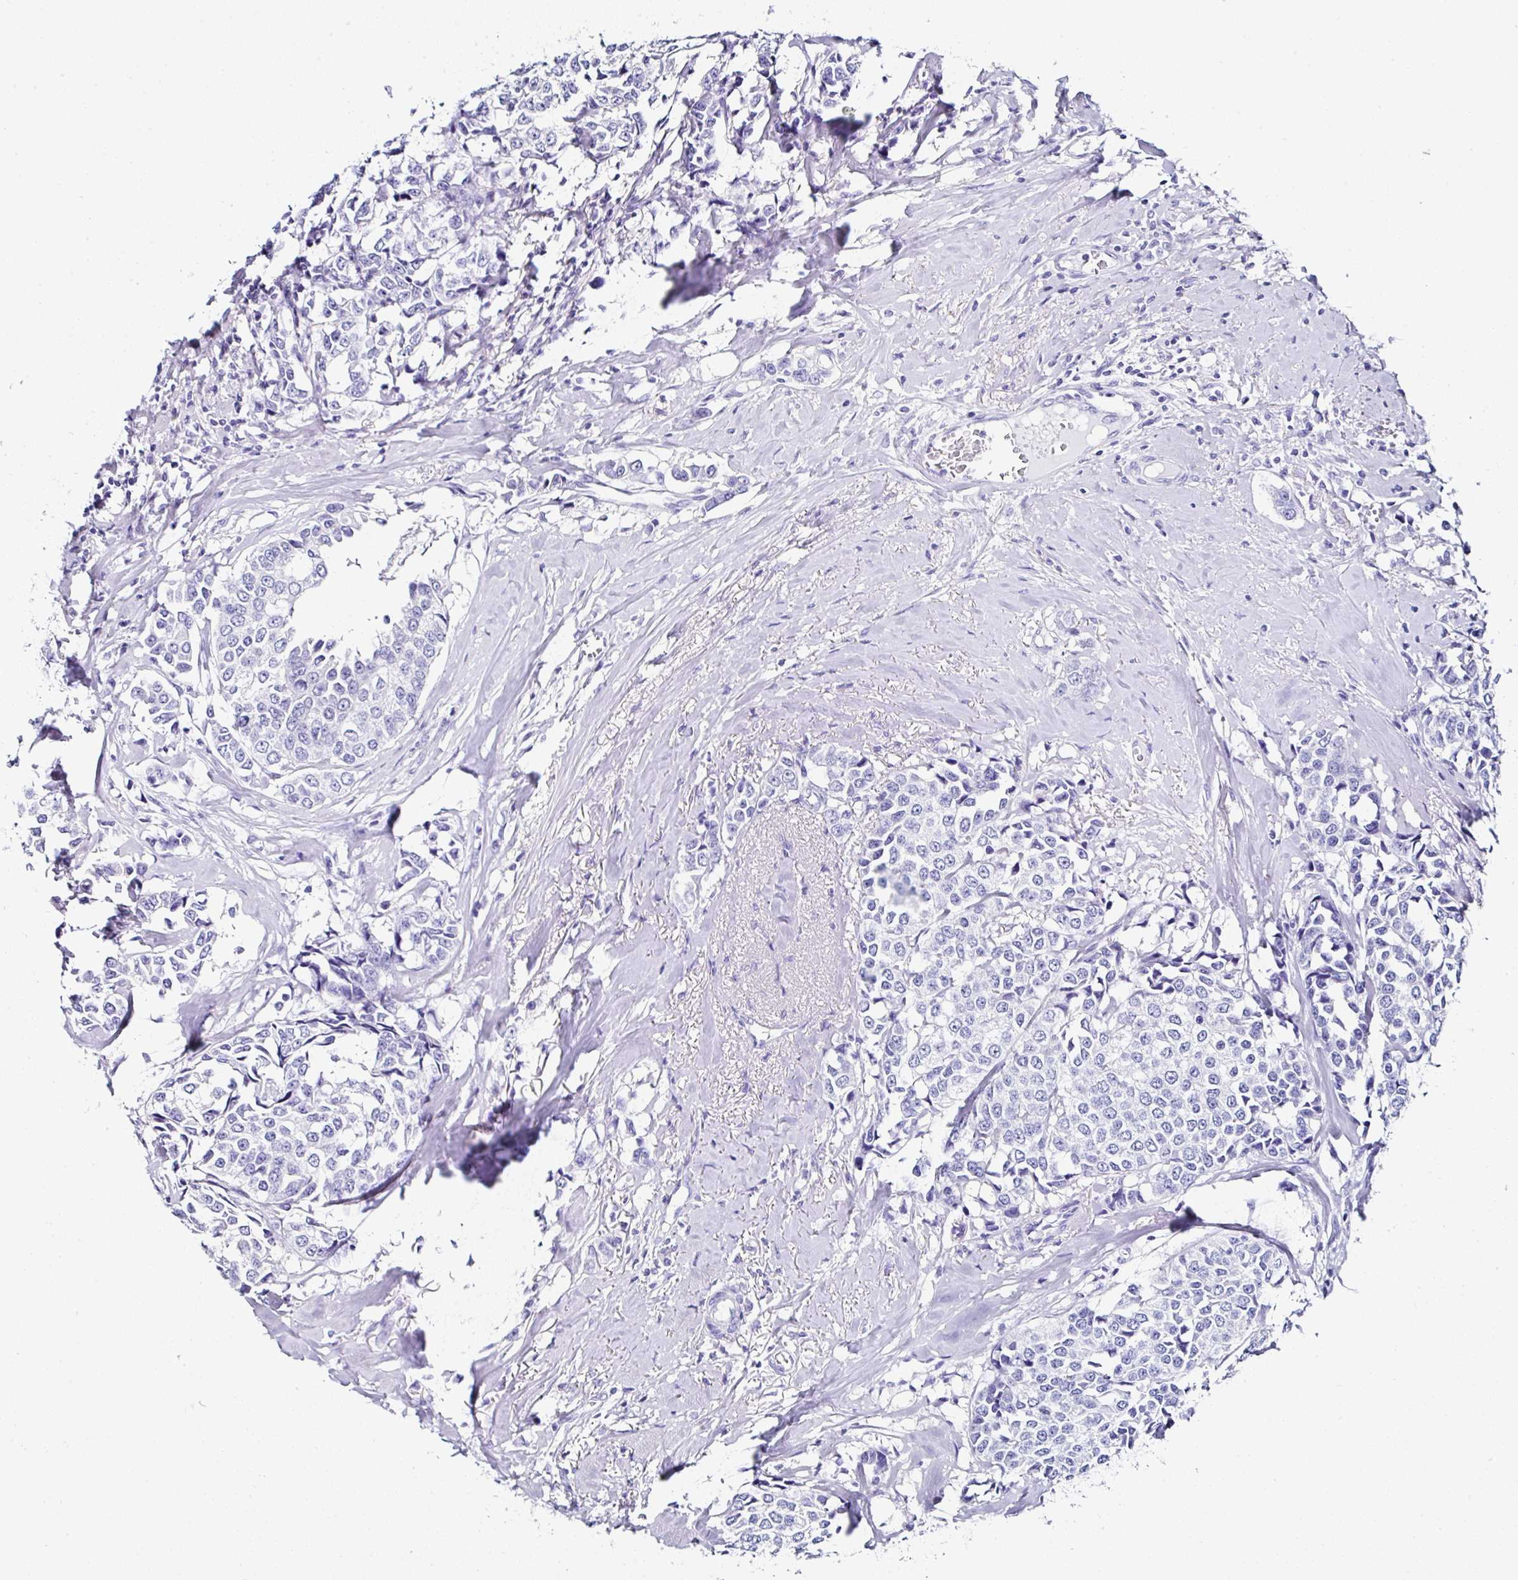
{"staining": {"intensity": "negative", "quantity": "none", "location": "none"}, "tissue": "breast cancer", "cell_type": "Tumor cells", "image_type": "cancer", "snomed": [{"axis": "morphology", "description": "Duct carcinoma"}, {"axis": "topography", "description": "Breast"}], "caption": "Tumor cells show no significant positivity in breast cancer (intraductal carcinoma). (DAB (3,3'-diaminobenzidine) immunohistochemistry, high magnification).", "gene": "UGT3A1", "patient": {"sex": "female", "age": 80}}